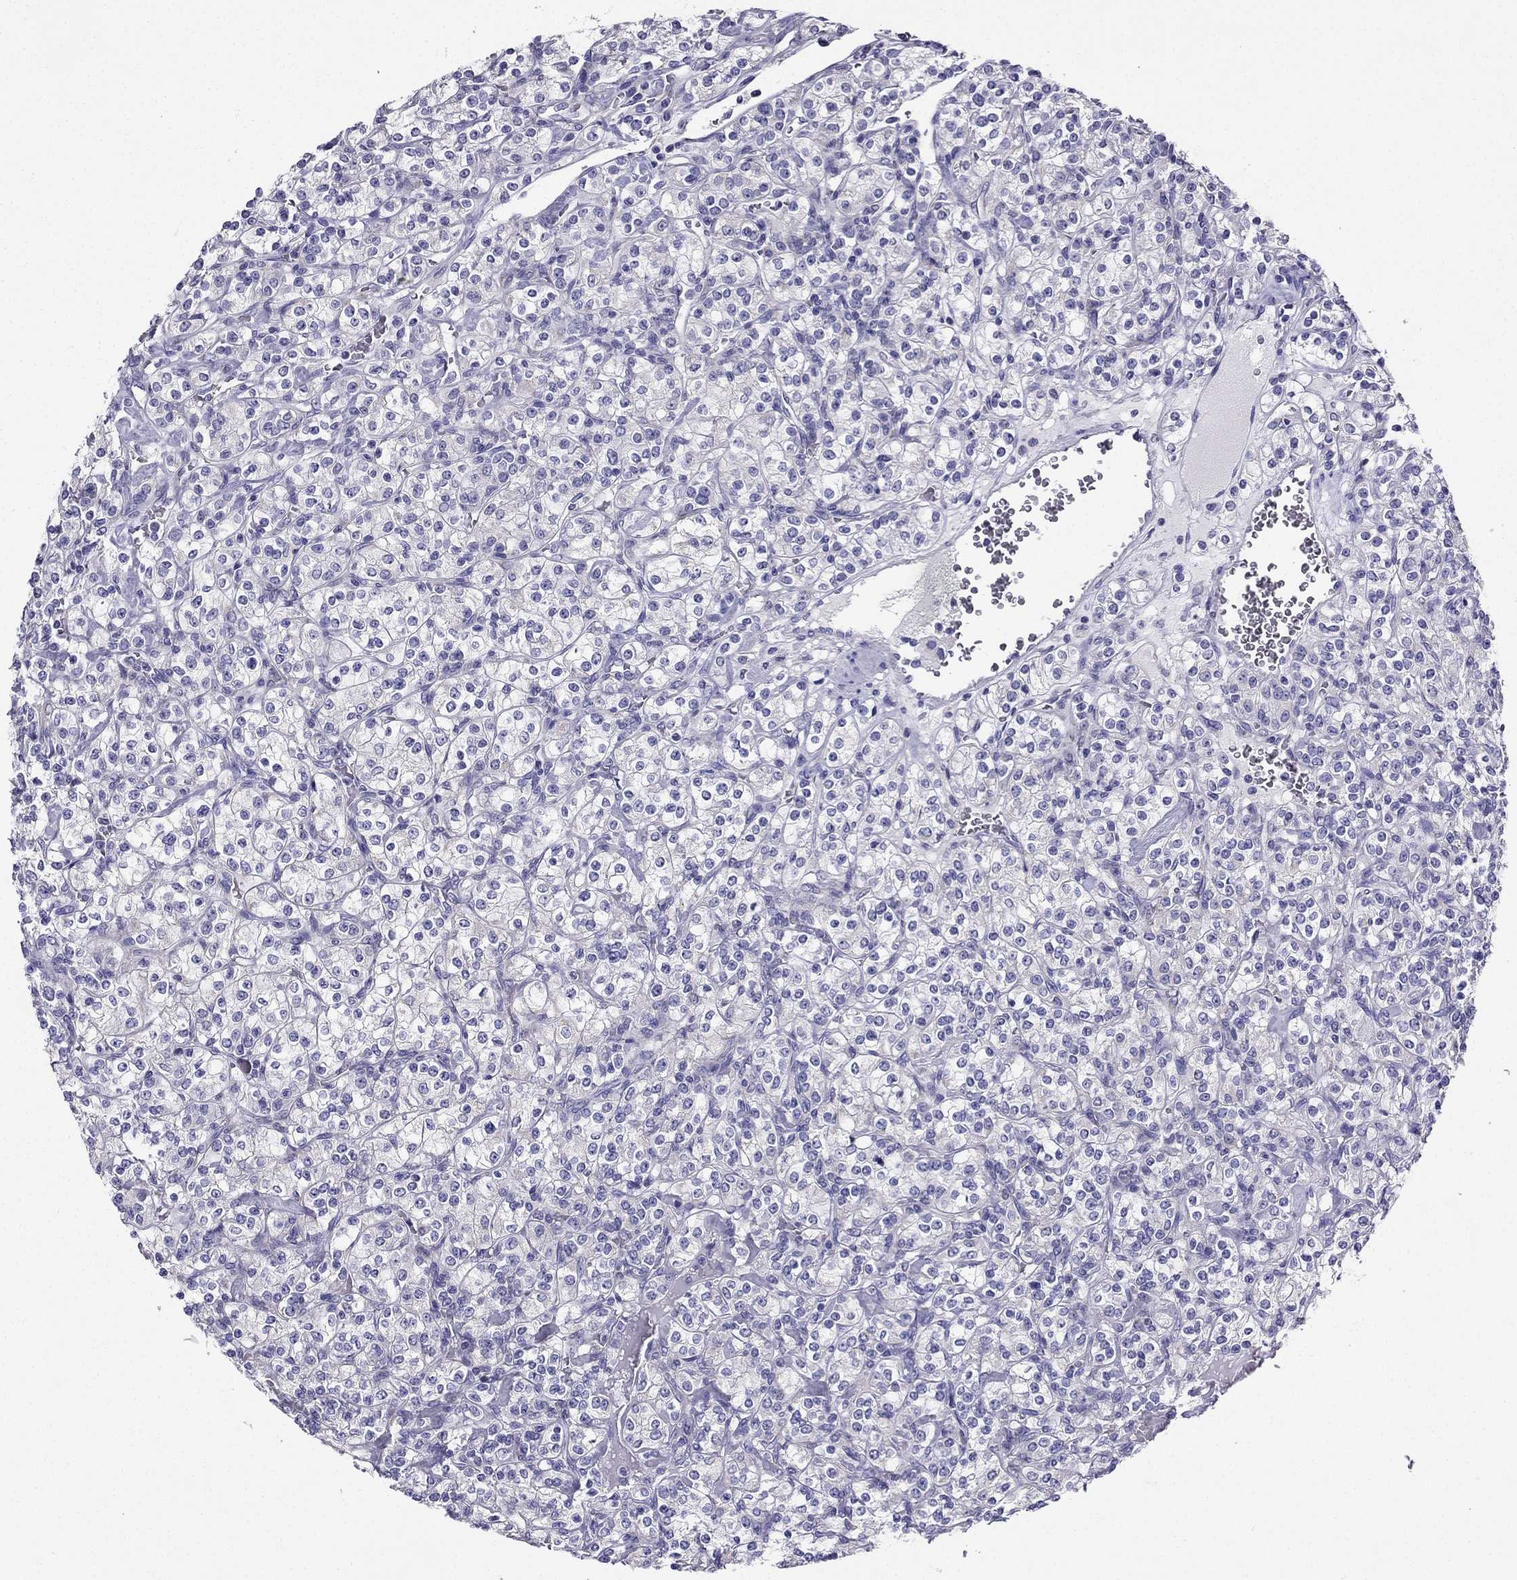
{"staining": {"intensity": "negative", "quantity": "none", "location": "none"}, "tissue": "renal cancer", "cell_type": "Tumor cells", "image_type": "cancer", "snomed": [{"axis": "morphology", "description": "Adenocarcinoma, NOS"}, {"axis": "topography", "description": "Kidney"}], "caption": "This is a micrograph of immunohistochemistry staining of renal cancer (adenocarcinoma), which shows no positivity in tumor cells.", "gene": "KIF5A", "patient": {"sex": "male", "age": 77}}